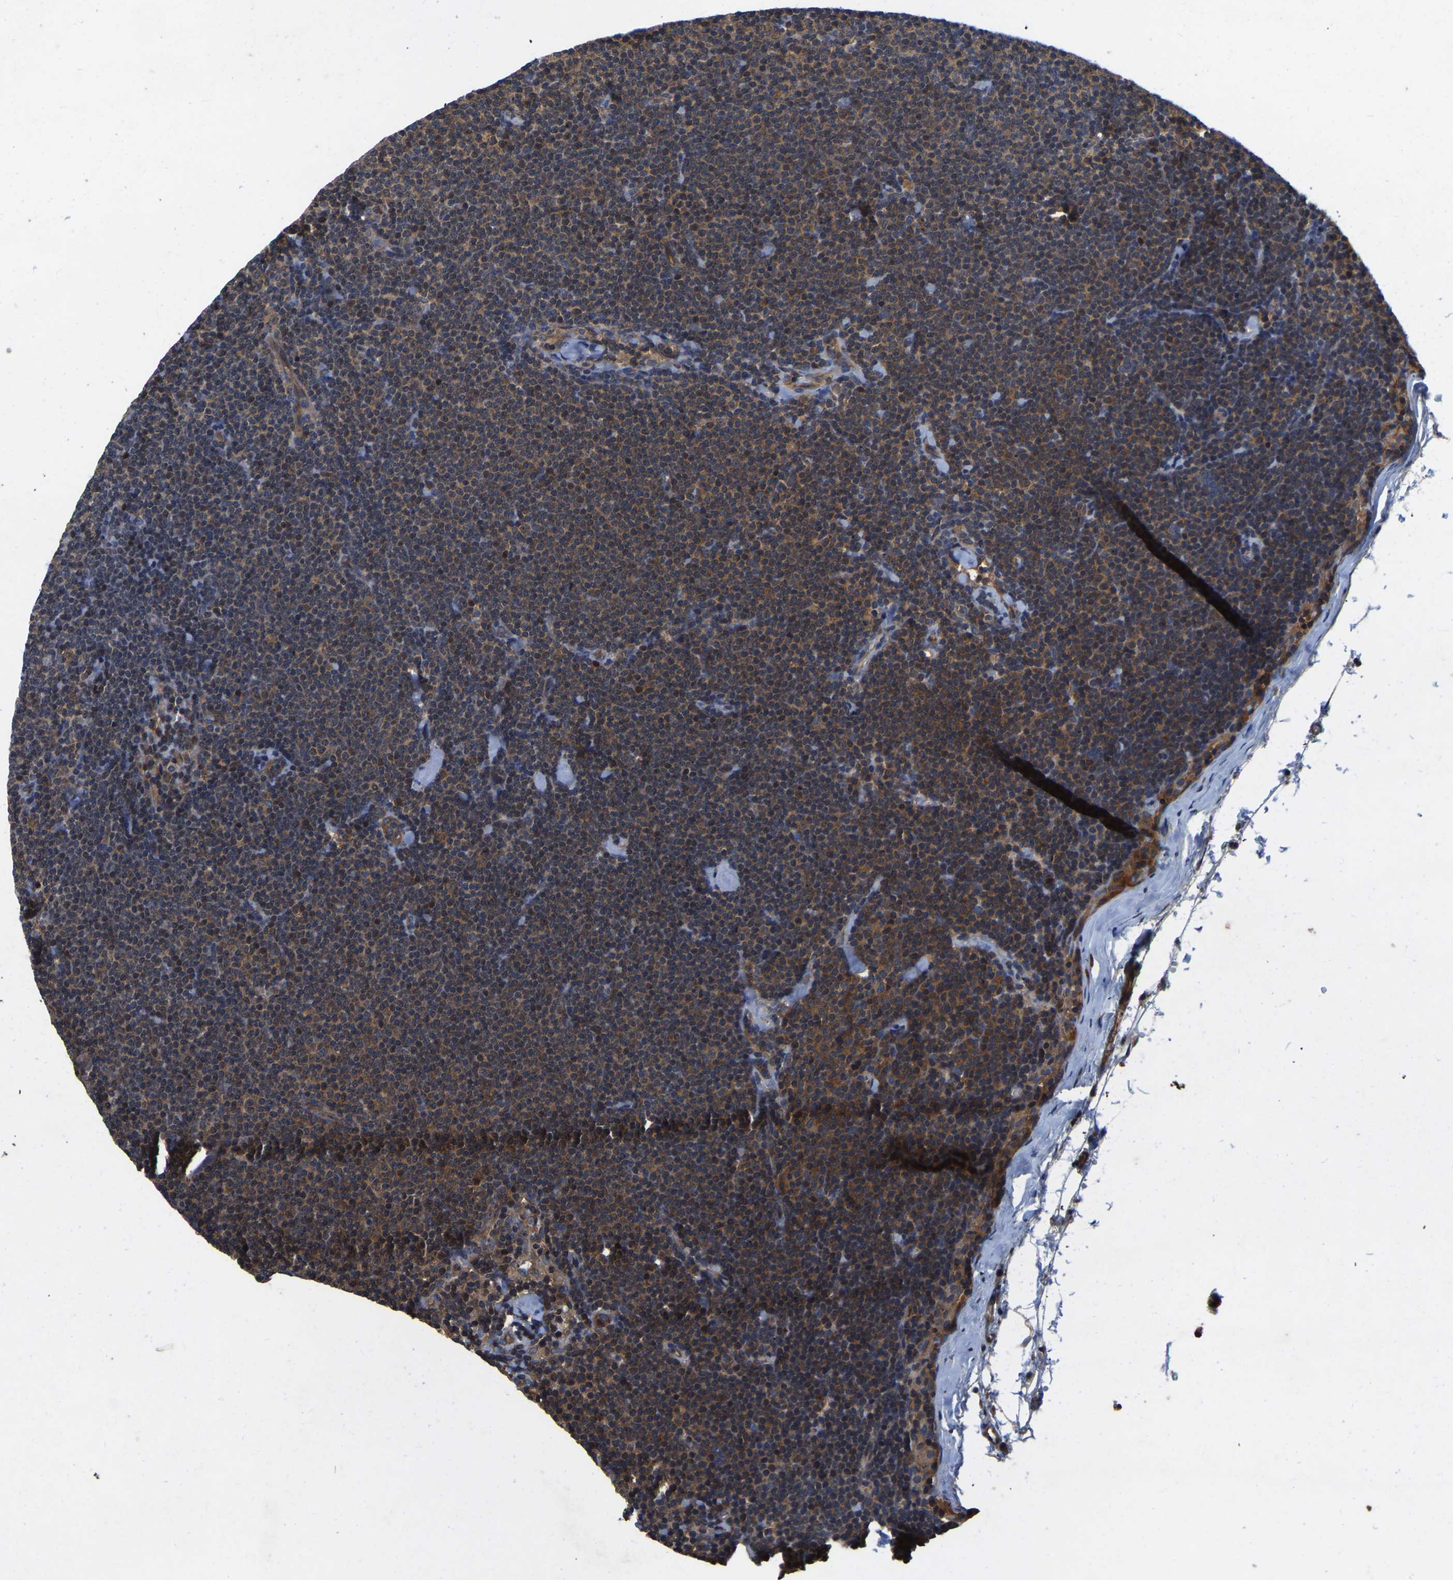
{"staining": {"intensity": "moderate", "quantity": ">75%", "location": "cytoplasmic/membranous"}, "tissue": "lymphoma", "cell_type": "Tumor cells", "image_type": "cancer", "snomed": [{"axis": "morphology", "description": "Malignant lymphoma, non-Hodgkin's type, Low grade"}, {"axis": "topography", "description": "Lymph node"}], "caption": "Immunohistochemical staining of human low-grade malignant lymphoma, non-Hodgkin's type demonstrates medium levels of moderate cytoplasmic/membranous positivity in approximately >75% of tumor cells.", "gene": "FGD5", "patient": {"sex": "female", "age": 53}}